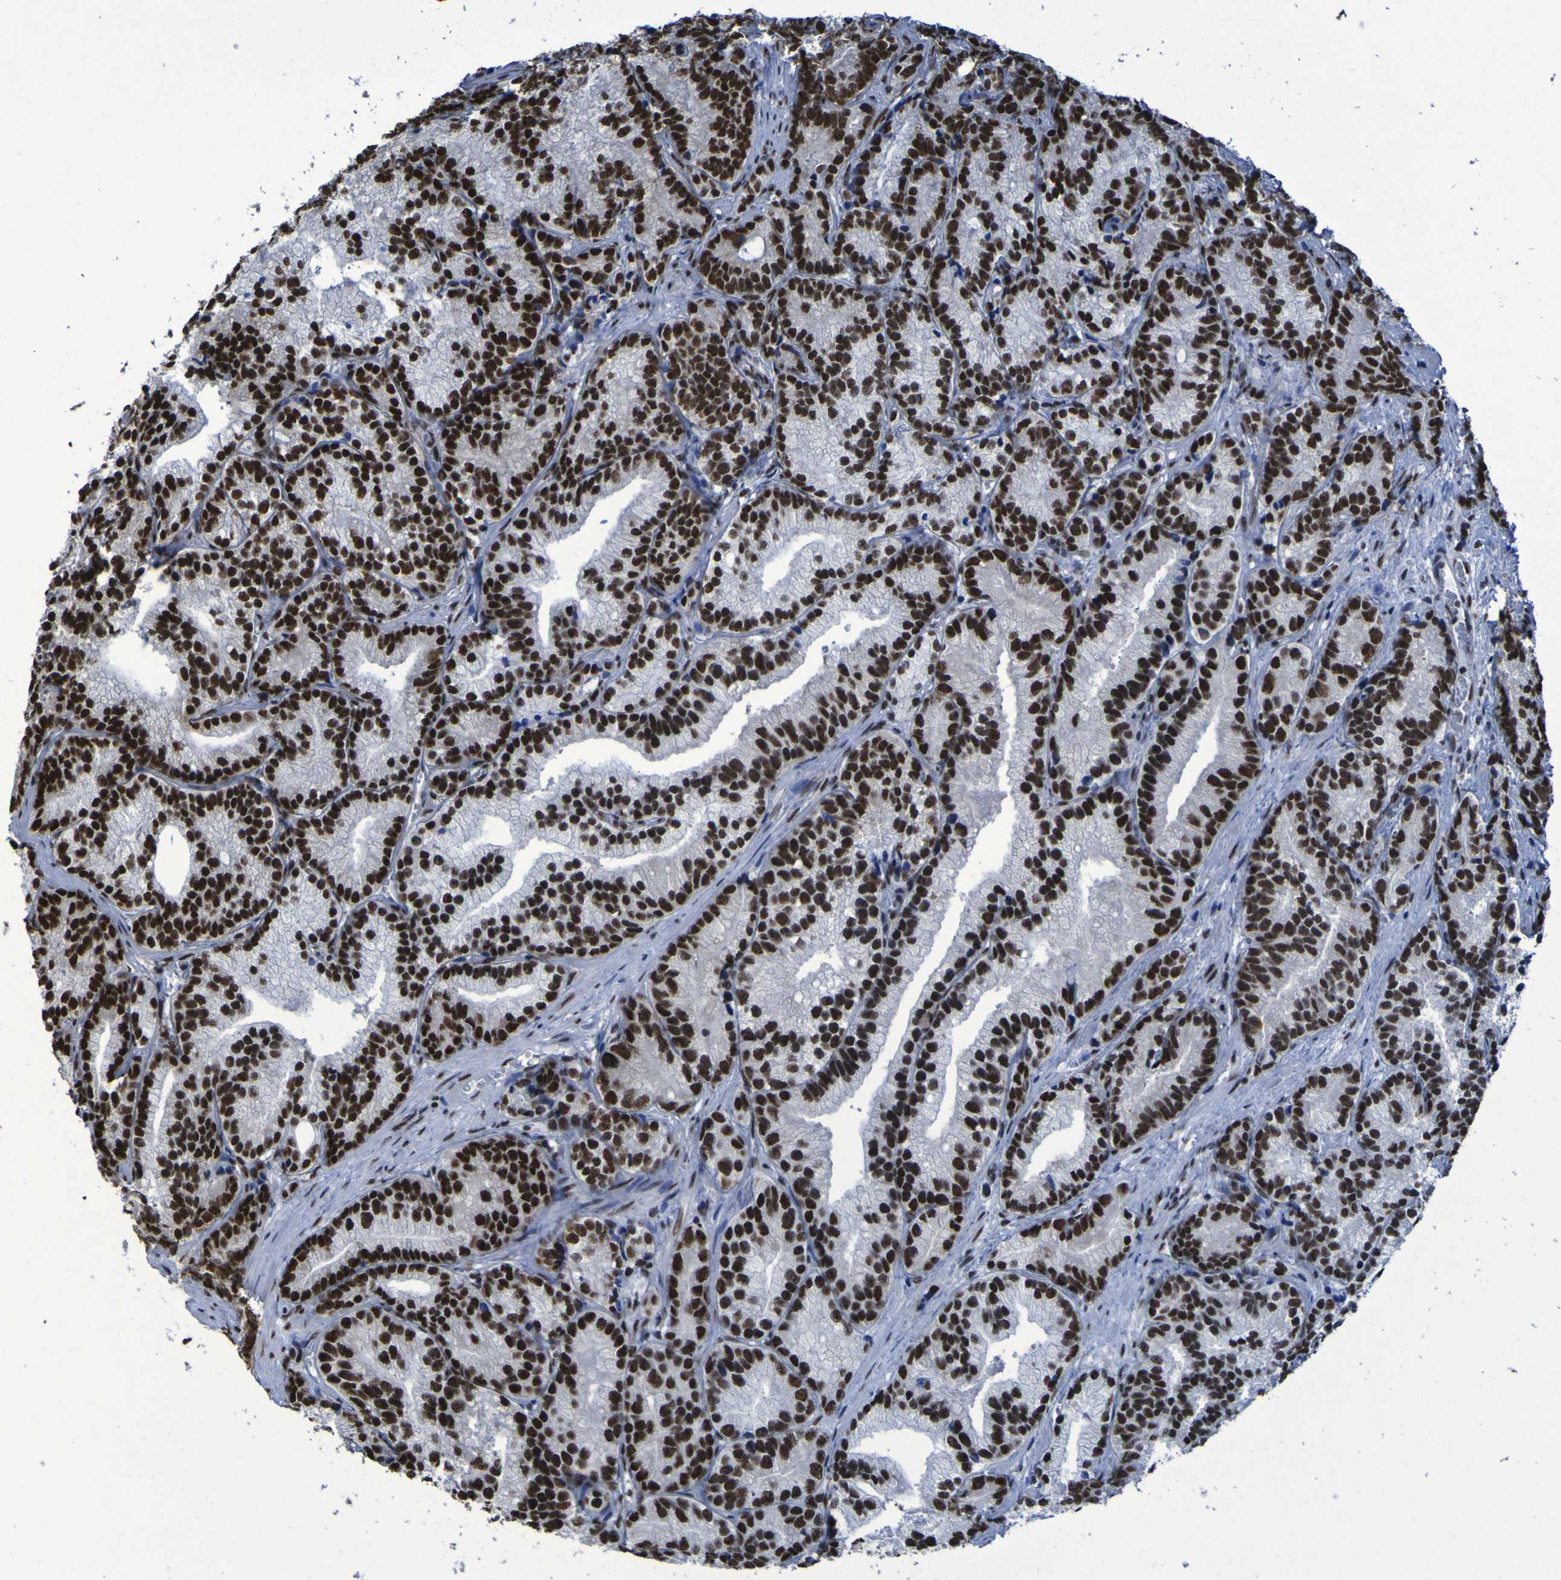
{"staining": {"intensity": "strong", "quantity": ">75%", "location": "nuclear"}, "tissue": "prostate cancer", "cell_type": "Tumor cells", "image_type": "cancer", "snomed": [{"axis": "morphology", "description": "Adenocarcinoma, Low grade"}, {"axis": "topography", "description": "Prostate"}], "caption": "Prostate cancer tissue exhibits strong nuclear positivity in approximately >75% of tumor cells, visualized by immunohistochemistry.", "gene": "HNRNPR", "patient": {"sex": "male", "age": 89}}